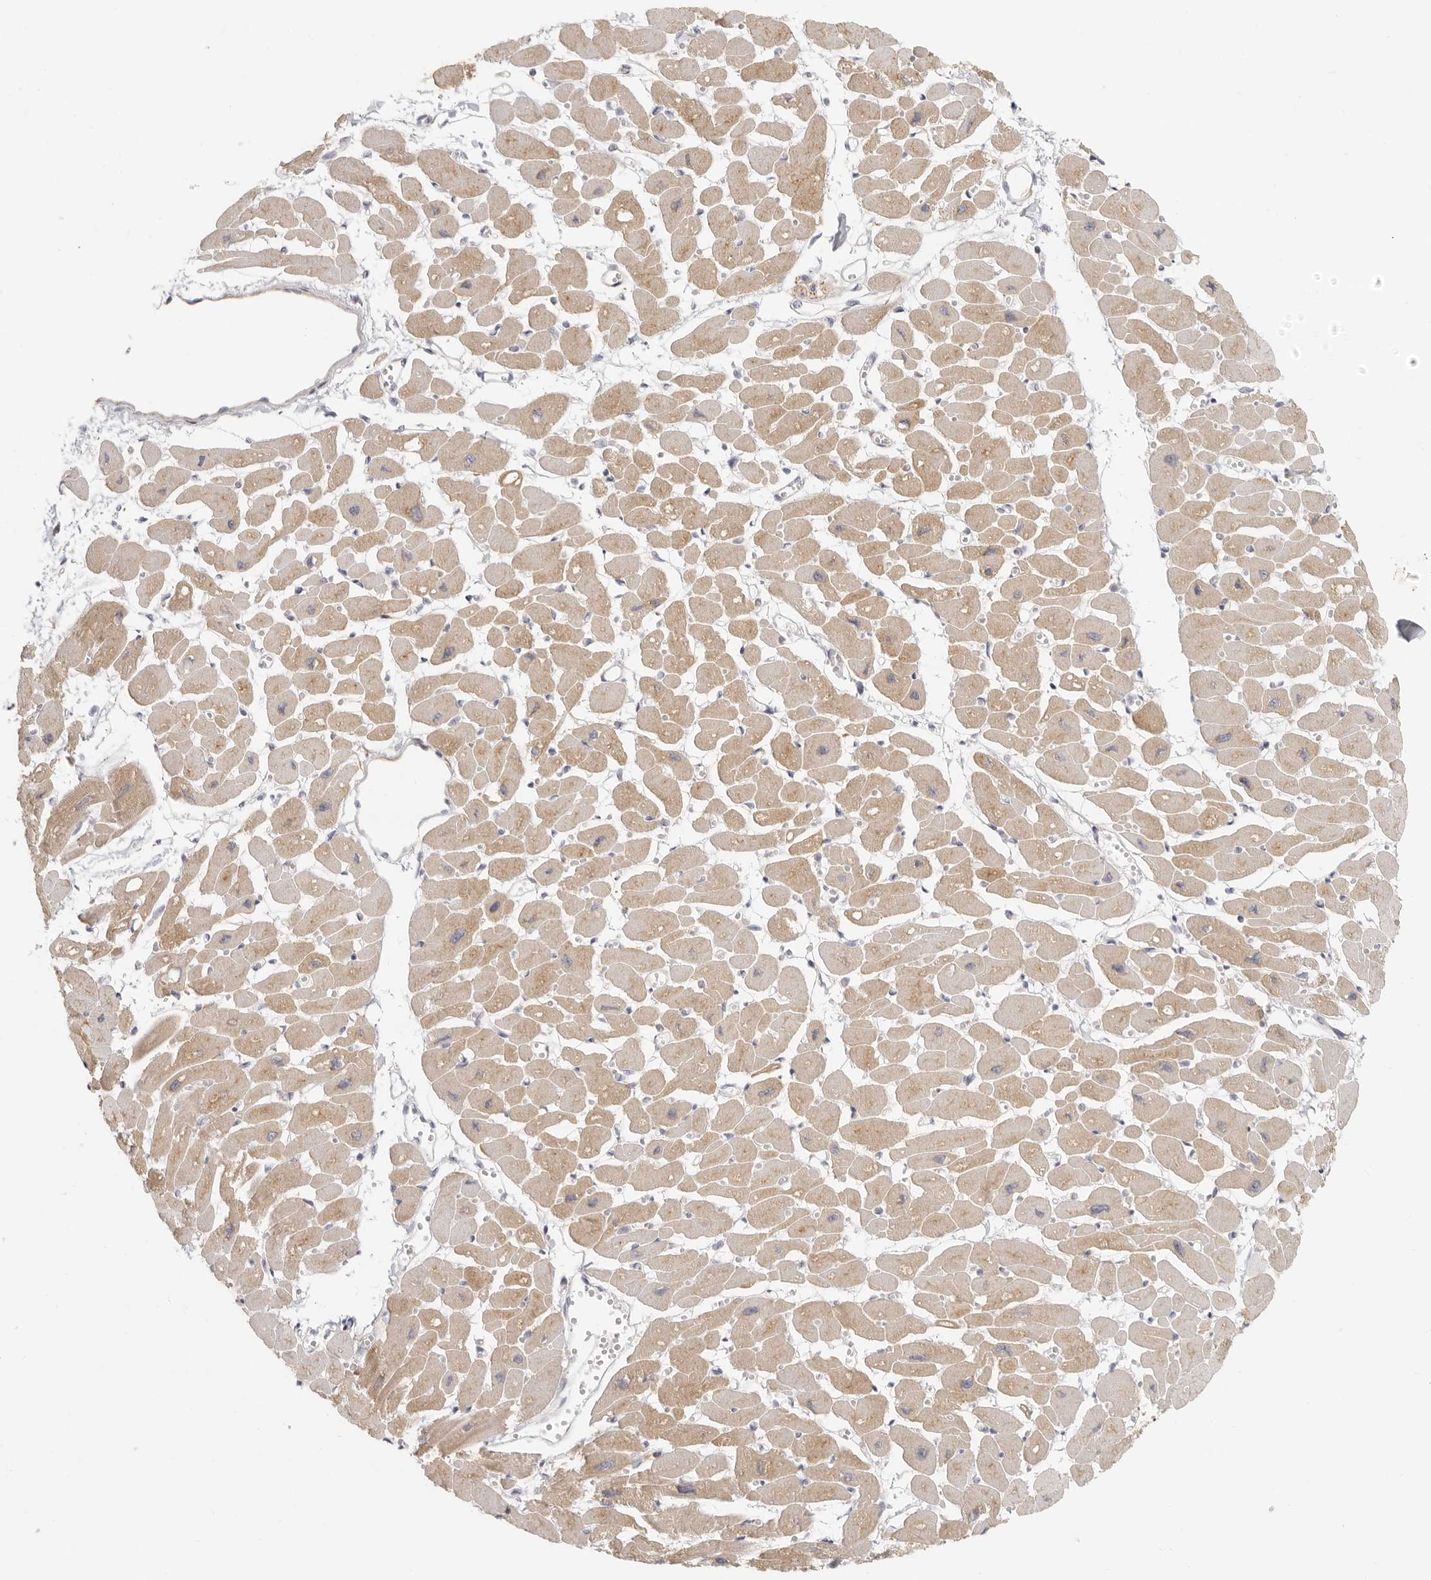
{"staining": {"intensity": "moderate", "quantity": ">75%", "location": "cytoplasmic/membranous"}, "tissue": "heart muscle", "cell_type": "Cardiomyocytes", "image_type": "normal", "snomed": [{"axis": "morphology", "description": "Normal tissue, NOS"}, {"axis": "topography", "description": "Heart"}], "caption": "Immunohistochemical staining of normal heart muscle reveals moderate cytoplasmic/membranous protein expression in approximately >75% of cardiomyocytes.", "gene": "NIBAN1", "patient": {"sex": "female", "age": 54}}